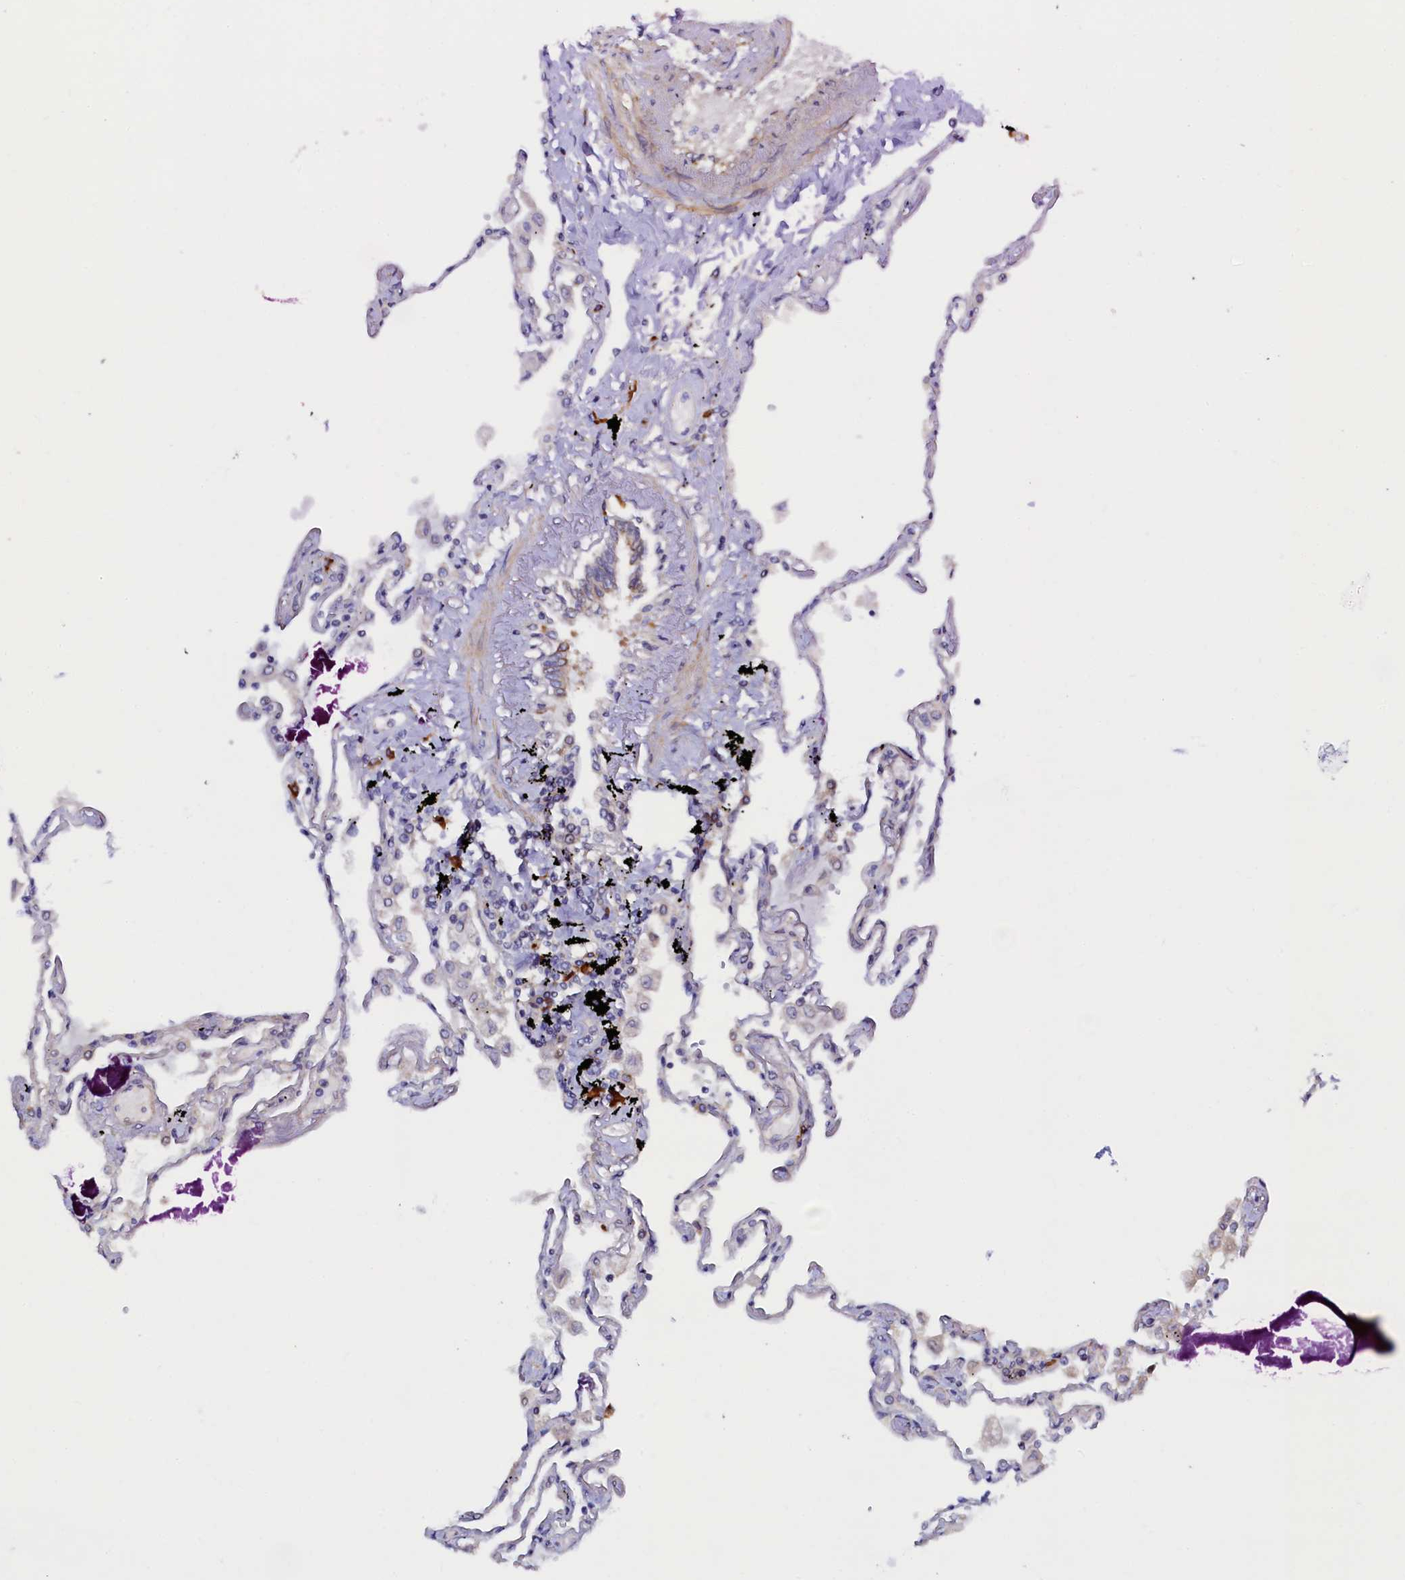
{"staining": {"intensity": "moderate", "quantity": "<25%", "location": "cytoplasmic/membranous"}, "tissue": "lung", "cell_type": "Alveolar cells", "image_type": "normal", "snomed": [{"axis": "morphology", "description": "Normal tissue, NOS"}, {"axis": "topography", "description": "Lung"}], "caption": "A low amount of moderate cytoplasmic/membranous staining is present in approximately <25% of alveolar cells in benign lung.", "gene": "SLC16A14", "patient": {"sex": "female", "age": 67}}